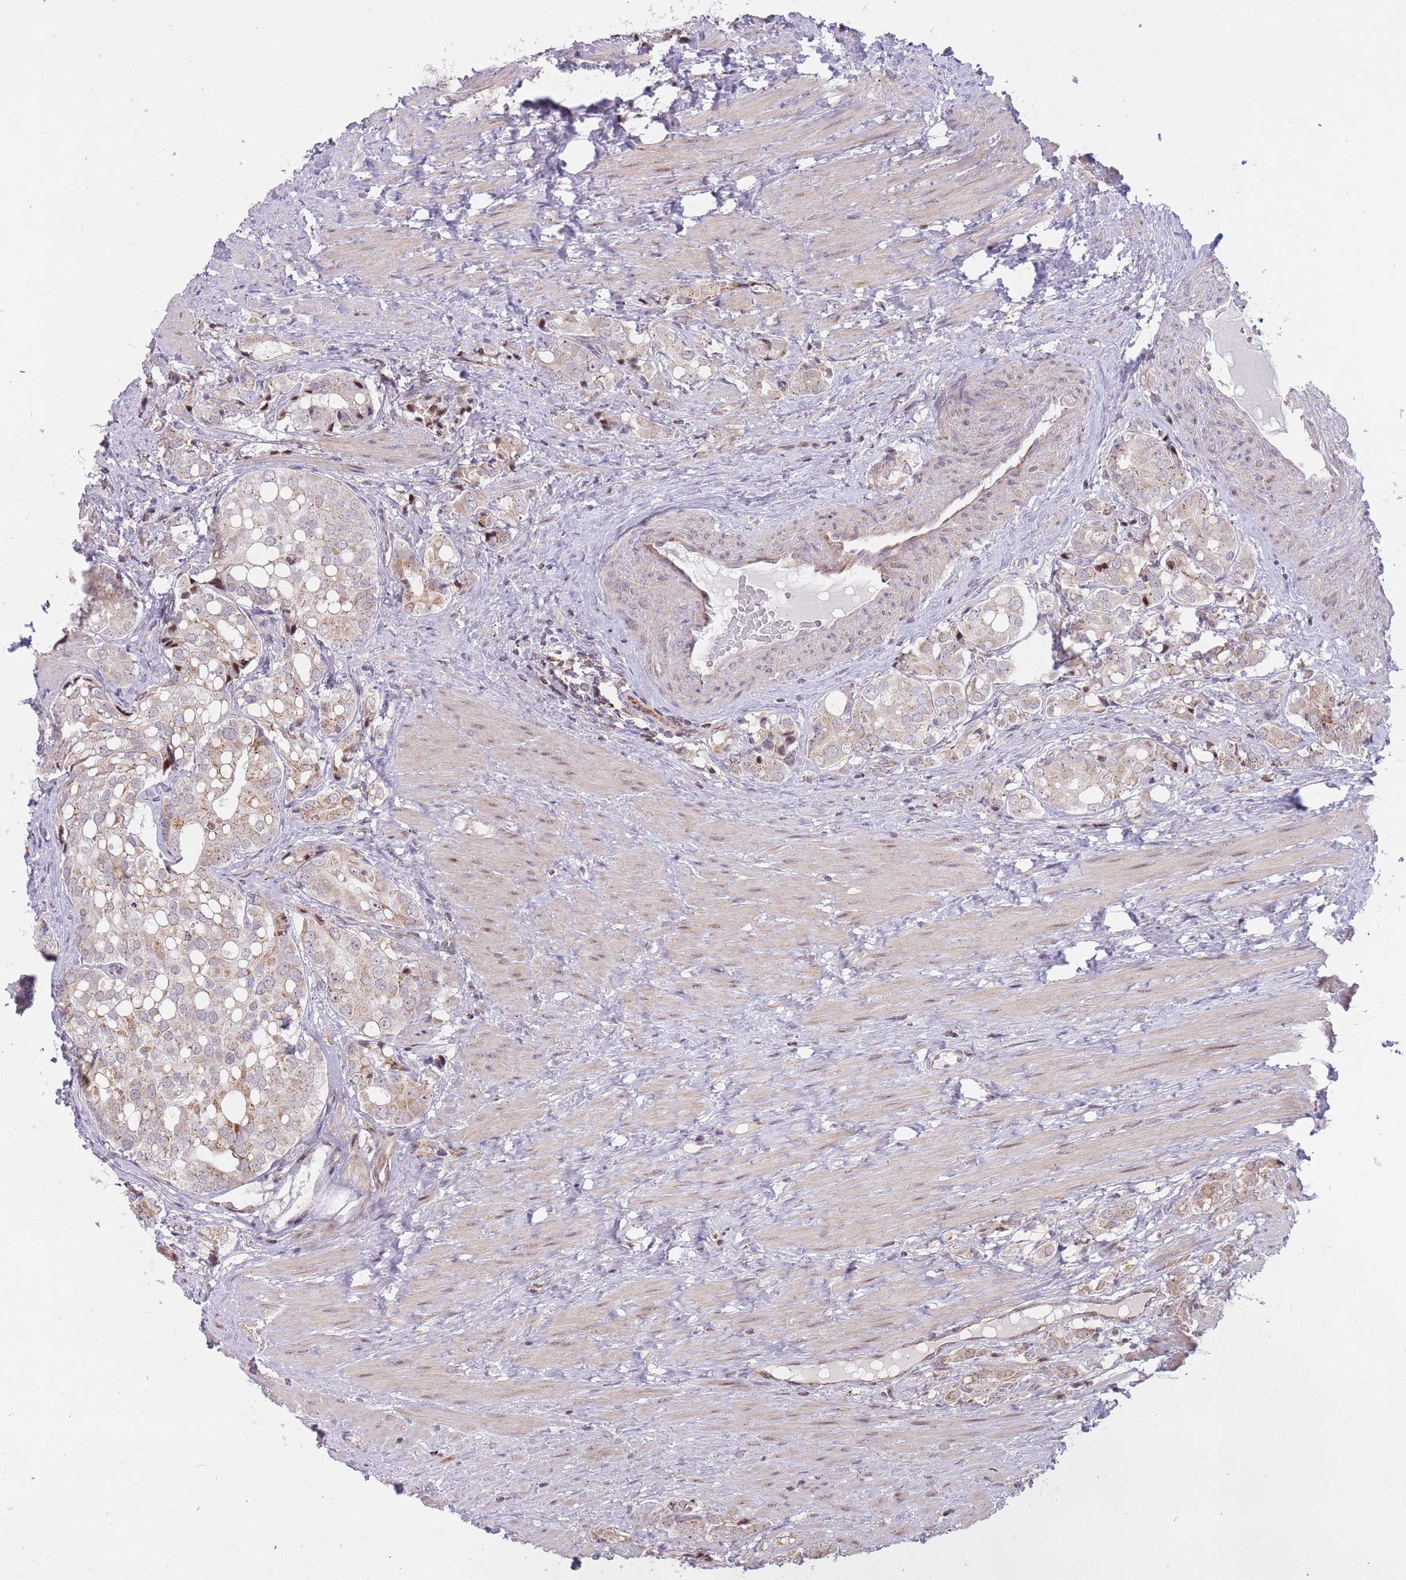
{"staining": {"intensity": "weak", "quantity": "25%-75%", "location": "cytoplasmic/membranous"}, "tissue": "prostate cancer", "cell_type": "Tumor cells", "image_type": "cancer", "snomed": [{"axis": "morphology", "description": "Adenocarcinoma, High grade"}, {"axis": "topography", "description": "Prostate"}], "caption": "Protein expression analysis of human adenocarcinoma (high-grade) (prostate) reveals weak cytoplasmic/membranous positivity in about 25%-75% of tumor cells. The staining was performed using DAB, with brown indicating positive protein expression. Nuclei are stained blue with hematoxylin.", "gene": "DPYSL4", "patient": {"sex": "male", "age": 71}}